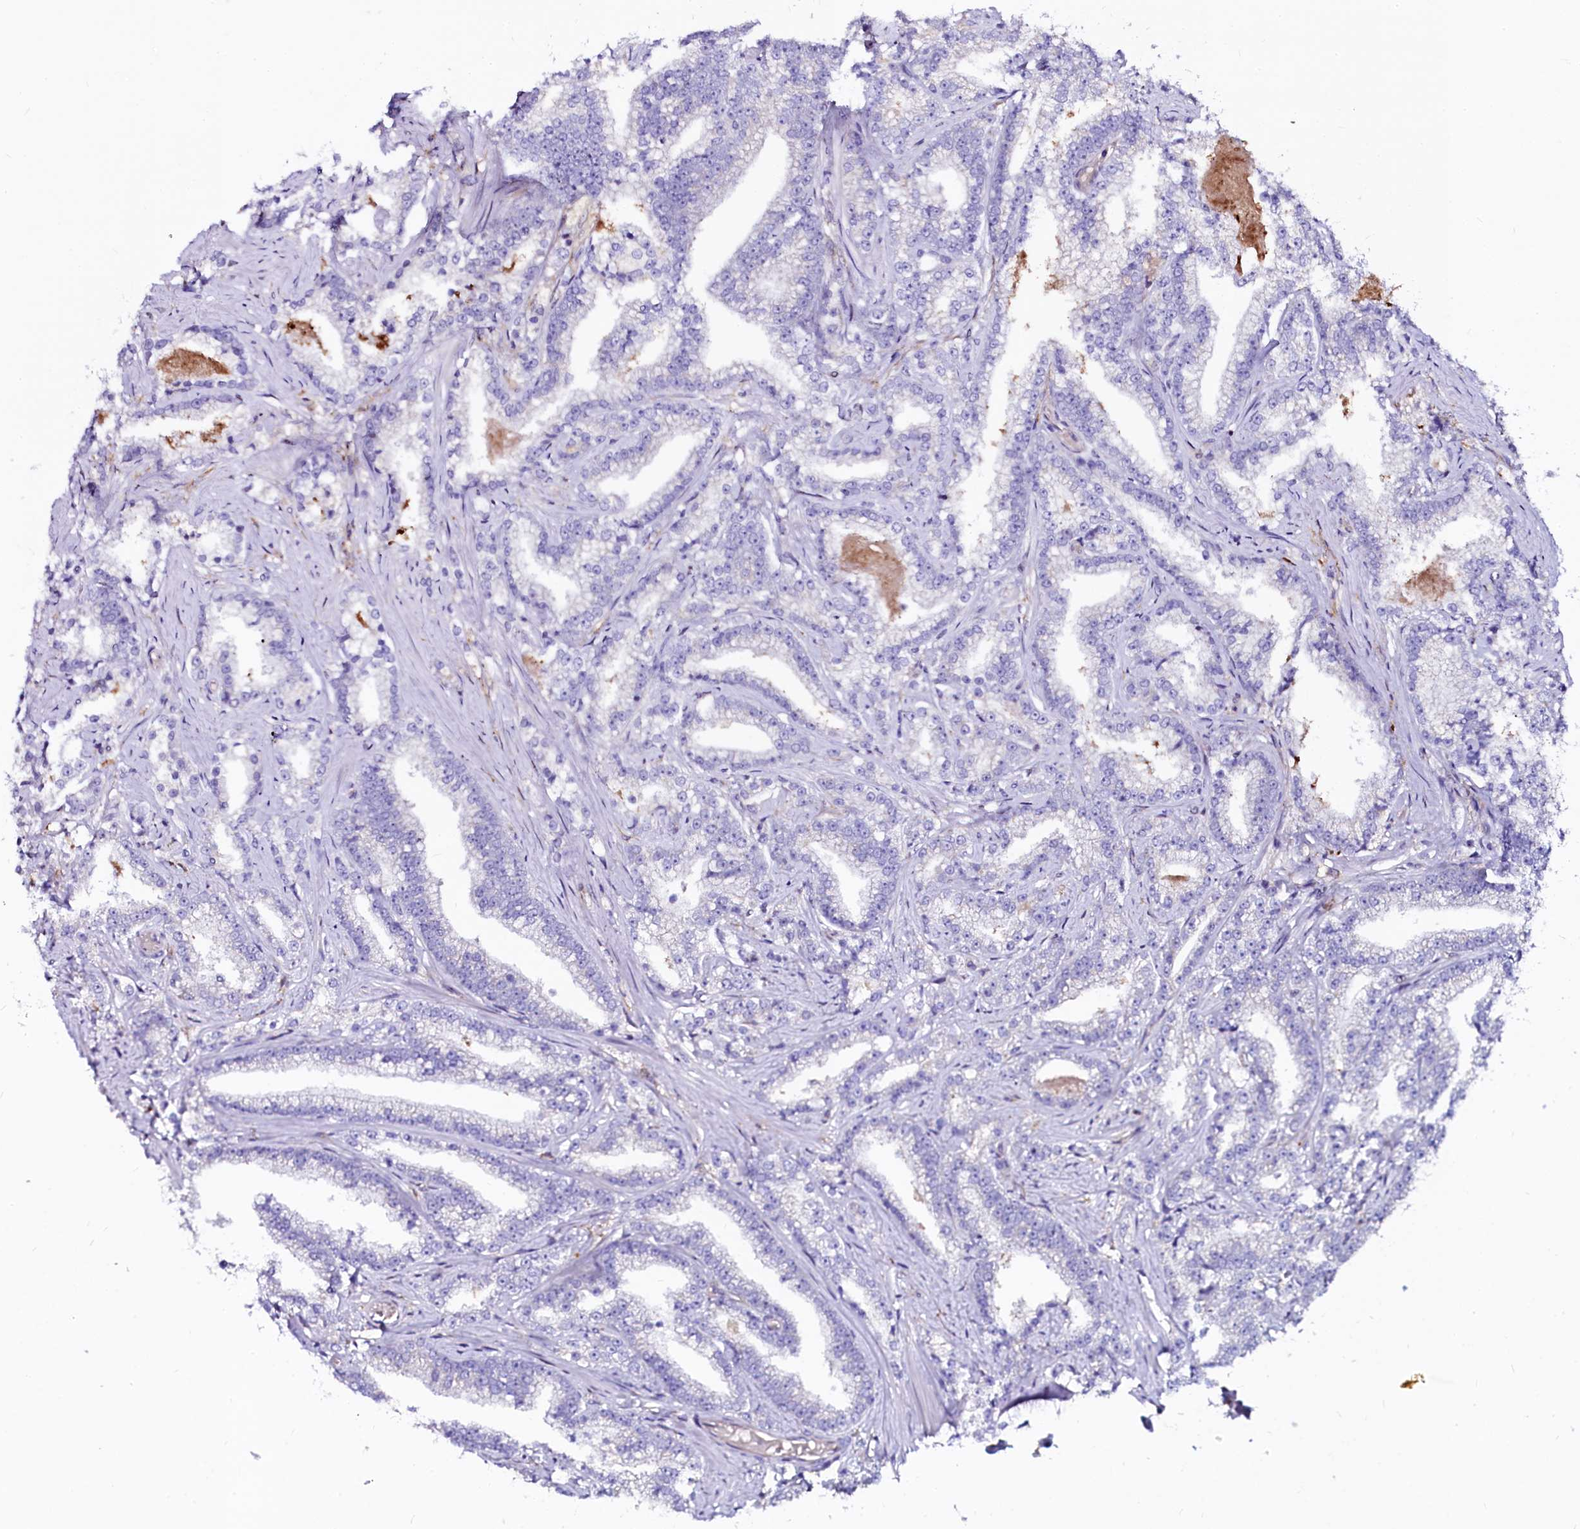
{"staining": {"intensity": "negative", "quantity": "none", "location": "none"}, "tissue": "prostate cancer", "cell_type": "Tumor cells", "image_type": "cancer", "snomed": [{"axis": "morphology", "description": "Adenocarcinoma, High grade"}, {"axis": "topography", "description": "Prostate and seminal vesicle, NOS"}], "caption": "There is no significant expression in tumor cells of high-grade adenocarcinoma (prostate).", "gene": "OTOL1", "patient": {"sex": "male", "age": 67}}